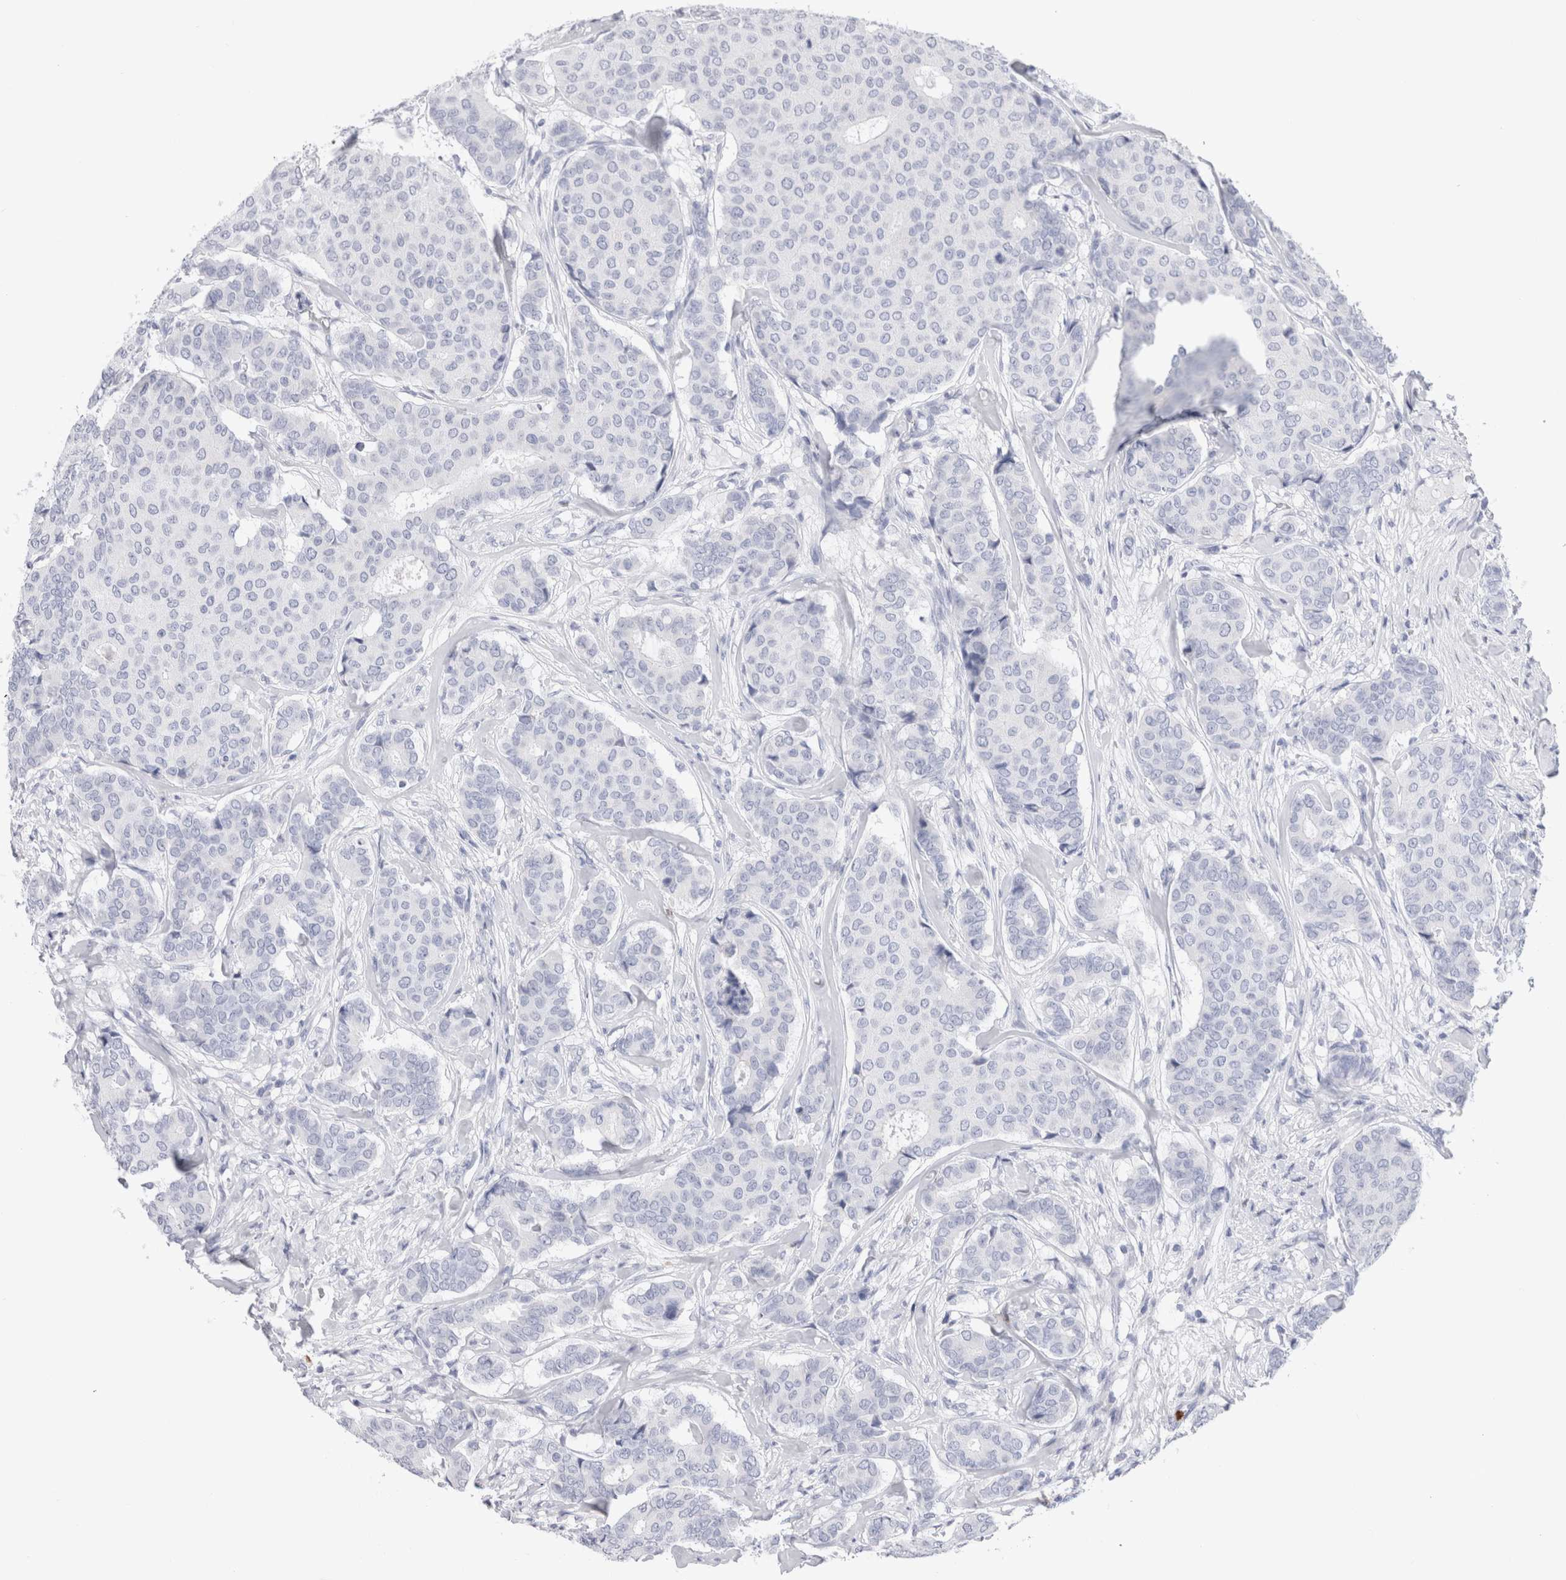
{"staining": {"intensity": "negative", "quantity": "none", "location": "none"}, "tissue": "breast cancer", "cell_type": "Tumor cells", "image_type": "cancer", "snomed": [{"axis": "morphology", "description": "Duct carcinoma"}, {"axis": "topography", "description": "Breast"}], "caption": "DAB (3,3'-diaminobenzidine) immunohistochemical staining of human infiltrating ductal carcinoma (breast) demonstrates no significant staining in tumor cells.", "gene": "SLC10A5", "patient": {"sex": "female", "age": 75}}